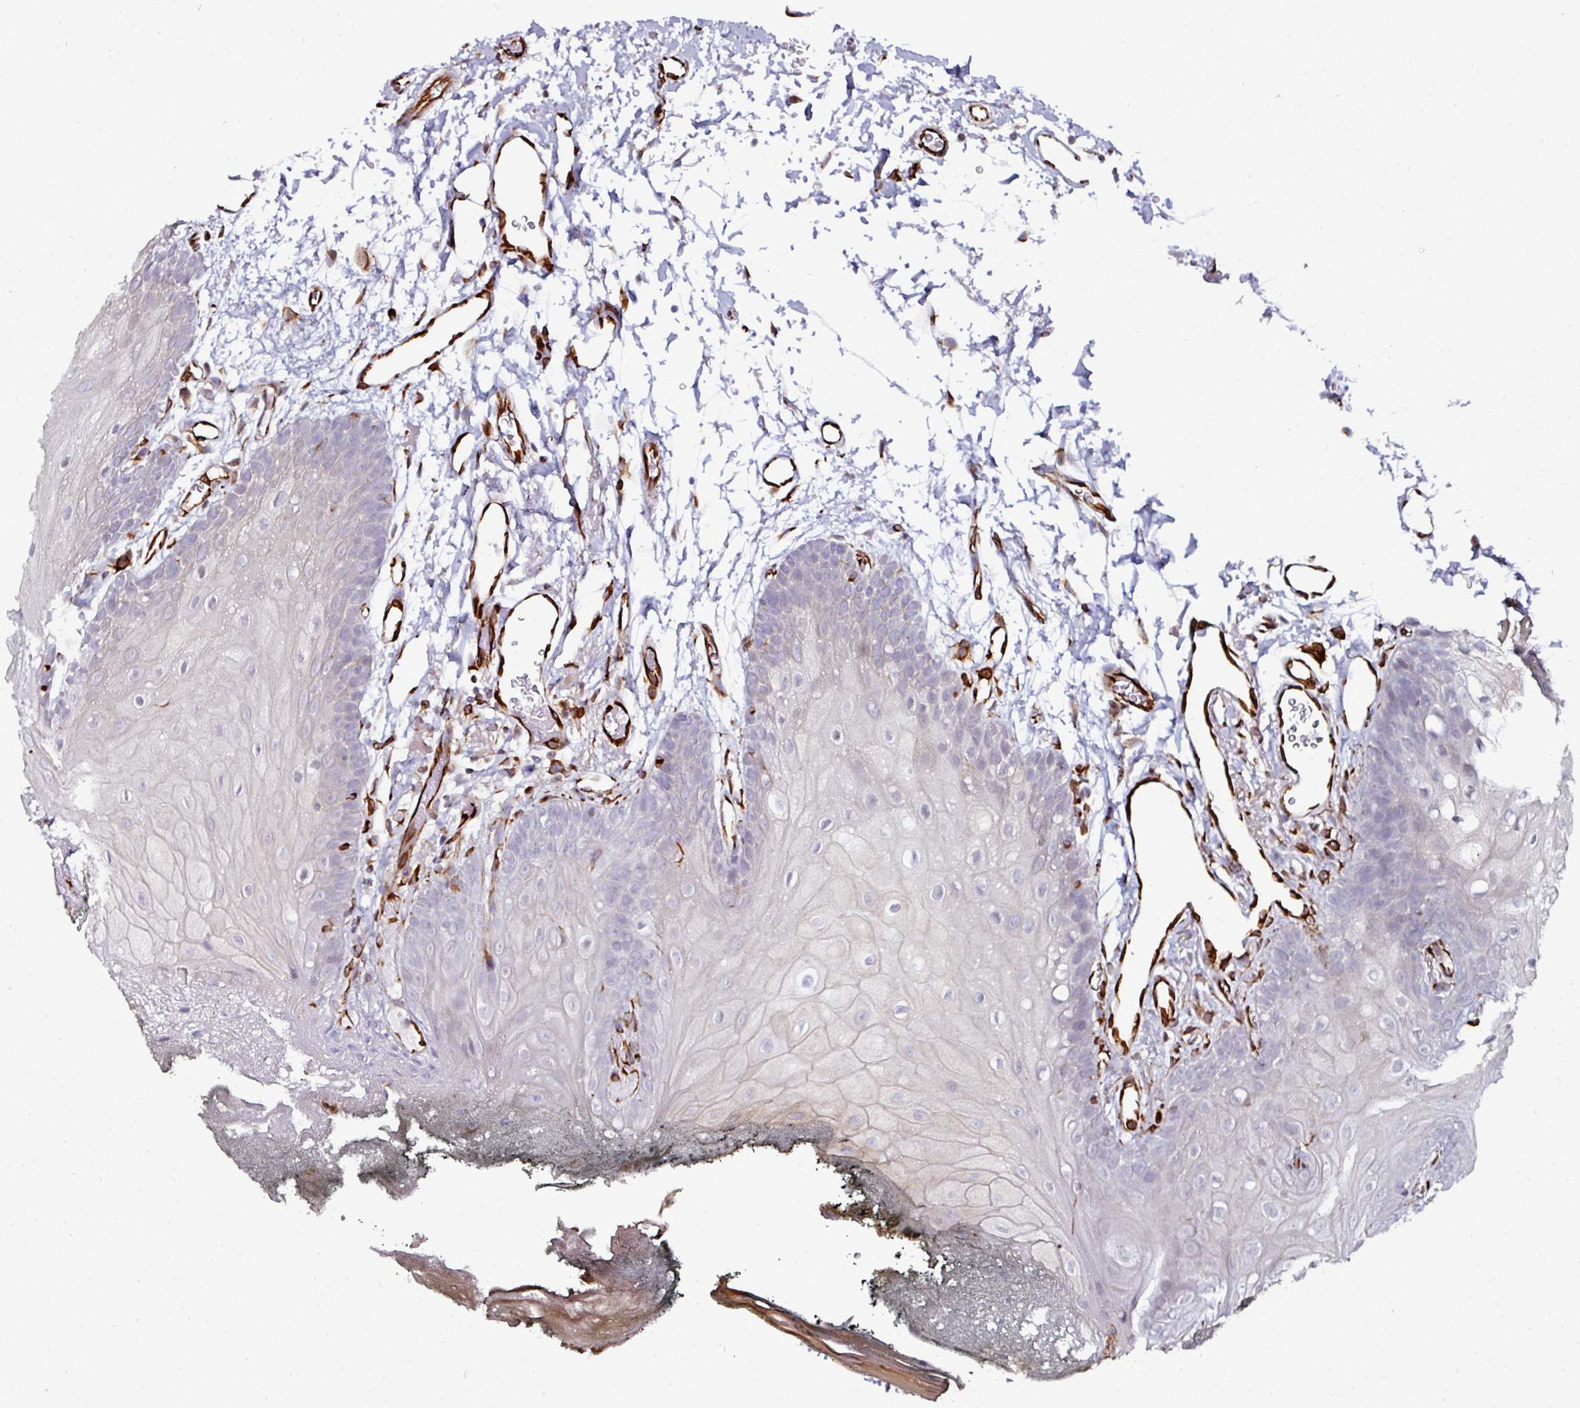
{"staining": {"intensity": "negative", "quantity": "none", "location": "none"}, "tissue": "oral mucosa", "cell_type": "Squamous epithelial cells", "image_type": "normal", "snomed": [{"axis": "morphology", "description": "Normal tissue, NOS"}, {"axis": "morphology", "description": "Squamous cell carcinoma, NOS"}, {"axis": "topography", "description": "Oral tissue"}, {"axis": "topography", "description": "Head-Neck"}], "caption": "Squamous epithelial cells show no significant expression in unremarkable oral mucosa.", "gene": "TMPRSS9", "patient": {"sex": "female", "age": 81}}